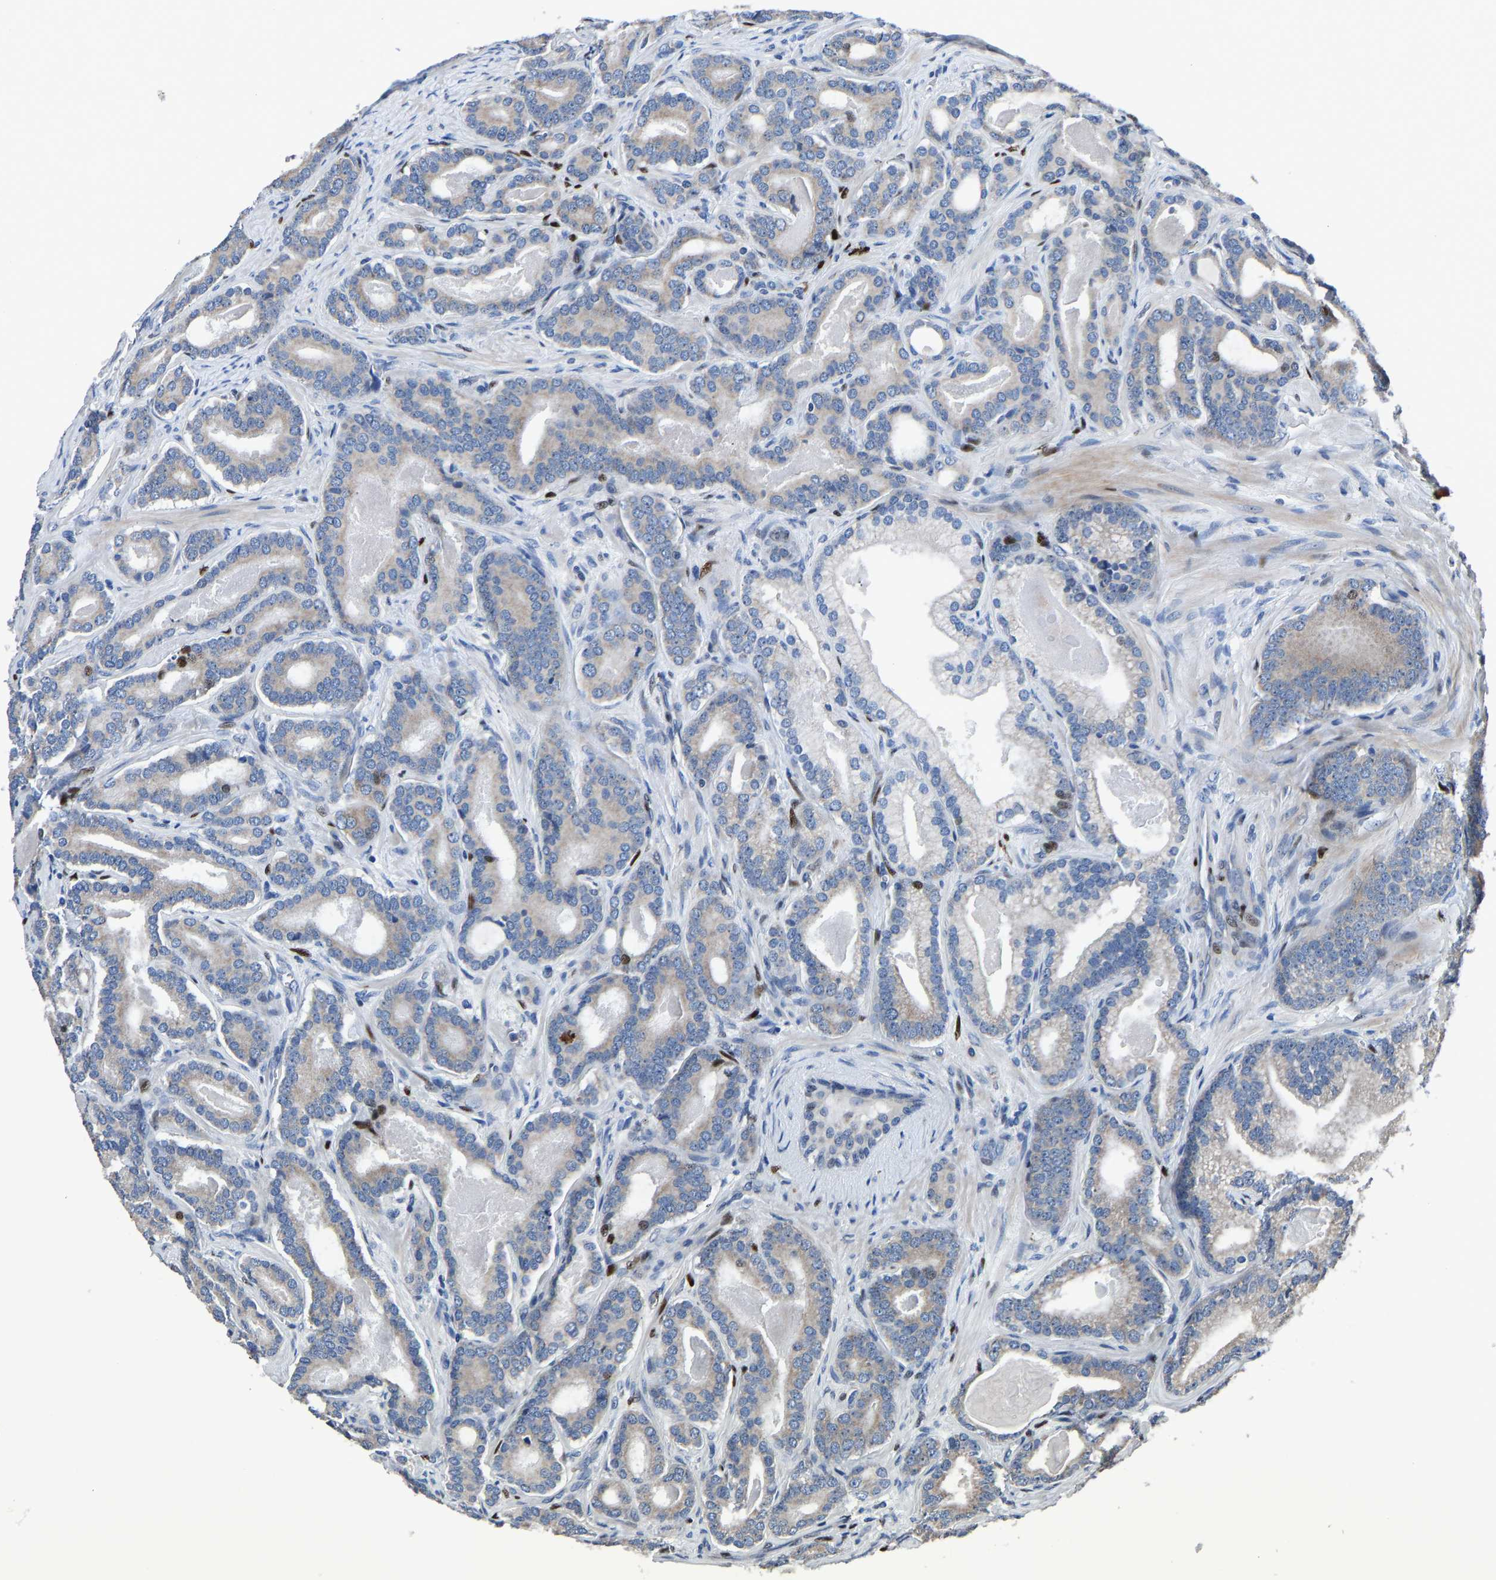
{"staining": {"intensity": "negative", "quantity": "none", "location": "none"}, "tissue": "prostate cancer", "cell_type": "Tumor cells", "image_type": "cancer", "snomed": [{"axis": "morphology", "description": "Adenocarcinoma, High grade"}, {"axis": "topography", "description": "Prostate"}], "caption": "A photomicrograph of human prostate cancer (adenocarcinoma (high-grade)) is negative for staining in tumor cells. The staining is performed using DAB (3,3'-diaminobenzidine) brown chromogen with nuclei counter-stained in using hematoxylin.", "gene": "EGR1", "patient": {"sex": "male", "age": 60}}